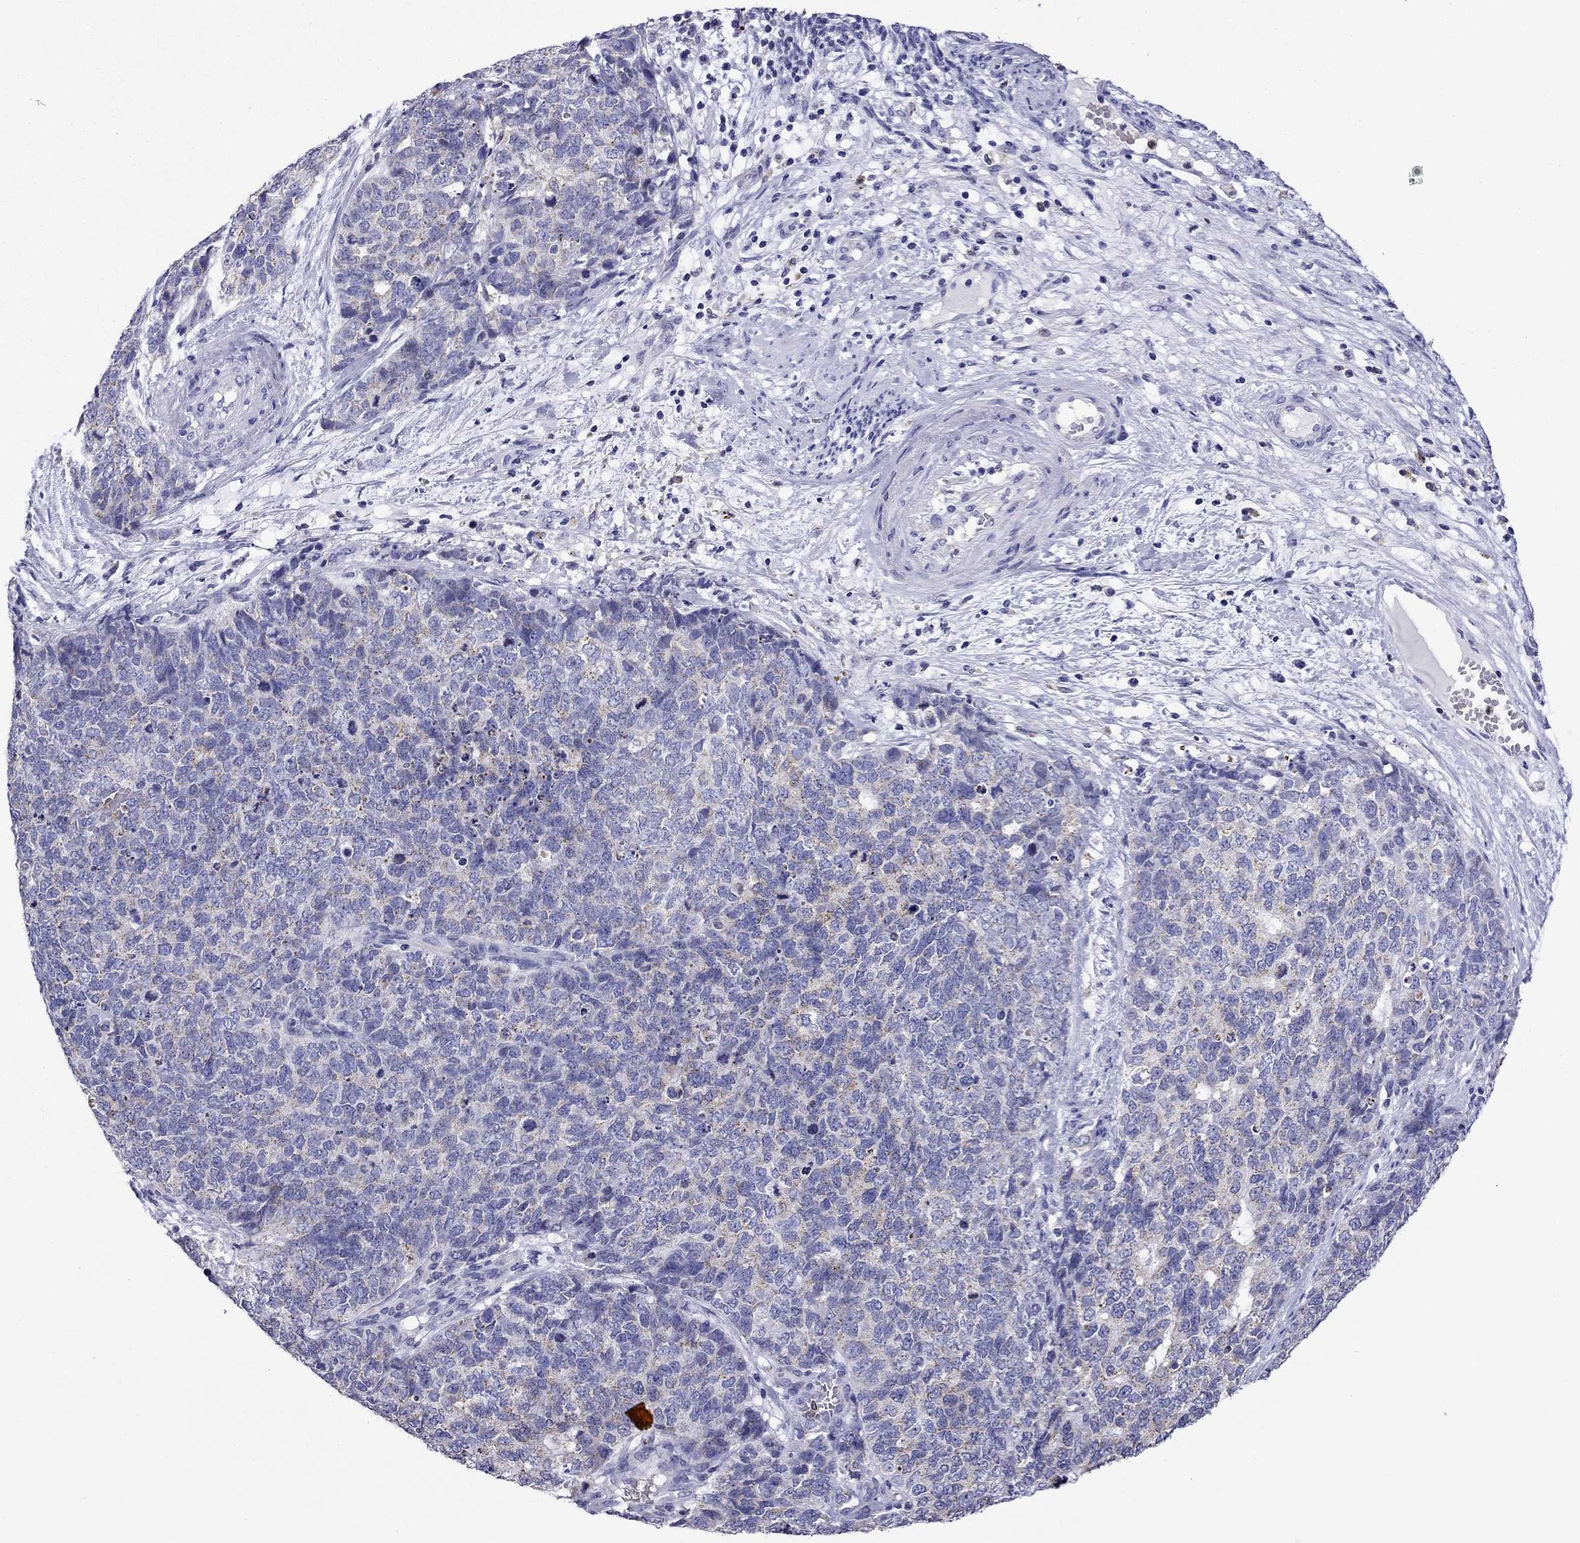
{"staining": {"intensity": "weak", "quantity": "25%-75%", "location": "cytoplasmic/membranous"}, "tissue": "cervical cancer", "cell_type": "Tumor cells", "image_type": "cancer", "snomed": [{"axis": "morphology", "description": "Squamous cell carcinoma, NOS"}, {"axis": "topography", "description": "Cervix"}], "caption": "Immunohistochemistry photomicrograph of cervical squamous cell carcinoma stained for a protein (brown), which exhibits low levels of weak cytoplasmic/membranous positivity in about 25%-75% of tumor cells.", "gene": "SCG2", "patient": {"sex": "female", "age": 63}}